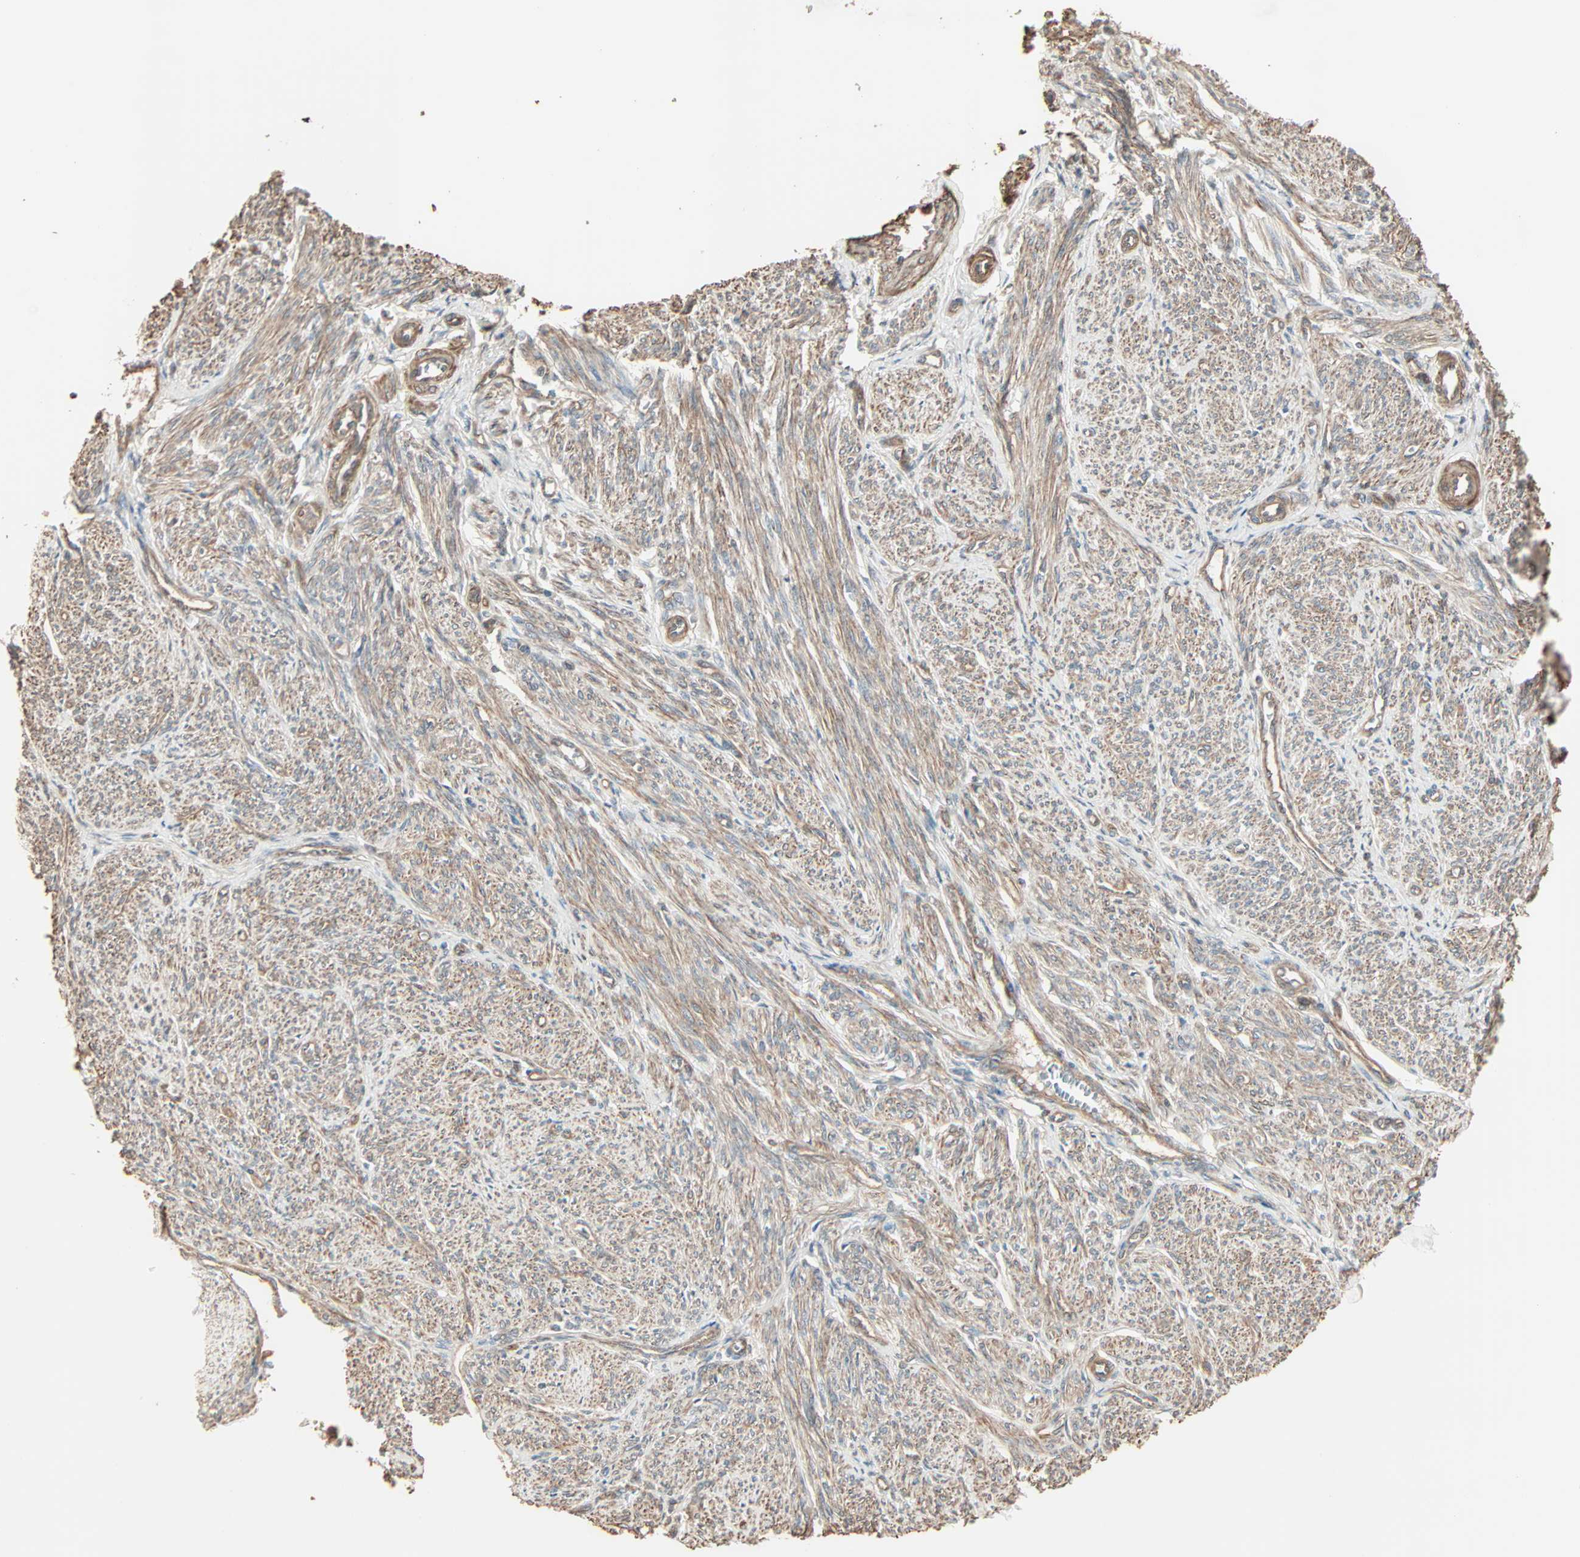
{"staining": {"intensity": "moderate", "quantity": ">75%", "location": "cytoplasmic/membranous"}, "tissue": "smooth muscle", "cell_type": "Smooth muscle cells", "image_type": "normal", "snomed": [{"axis": "morphology", "description": "Normal tissue, NOS"}, {"axis": "topography", "description": "Smooth muscle"}], "caption": "Smooth muscle cells exhibit medium levels of moderate cytoplasmic/membranous expression in about >75% of cells in benign human smooth muscle. Using DAB (3,3'-diaminobenzidine) (brown) and hematoxylin (blue) stains, captured at high magnification using brightfield microscopy.", "gene": "GALNT3", "patient": {"sex": "female", "age": 65}}